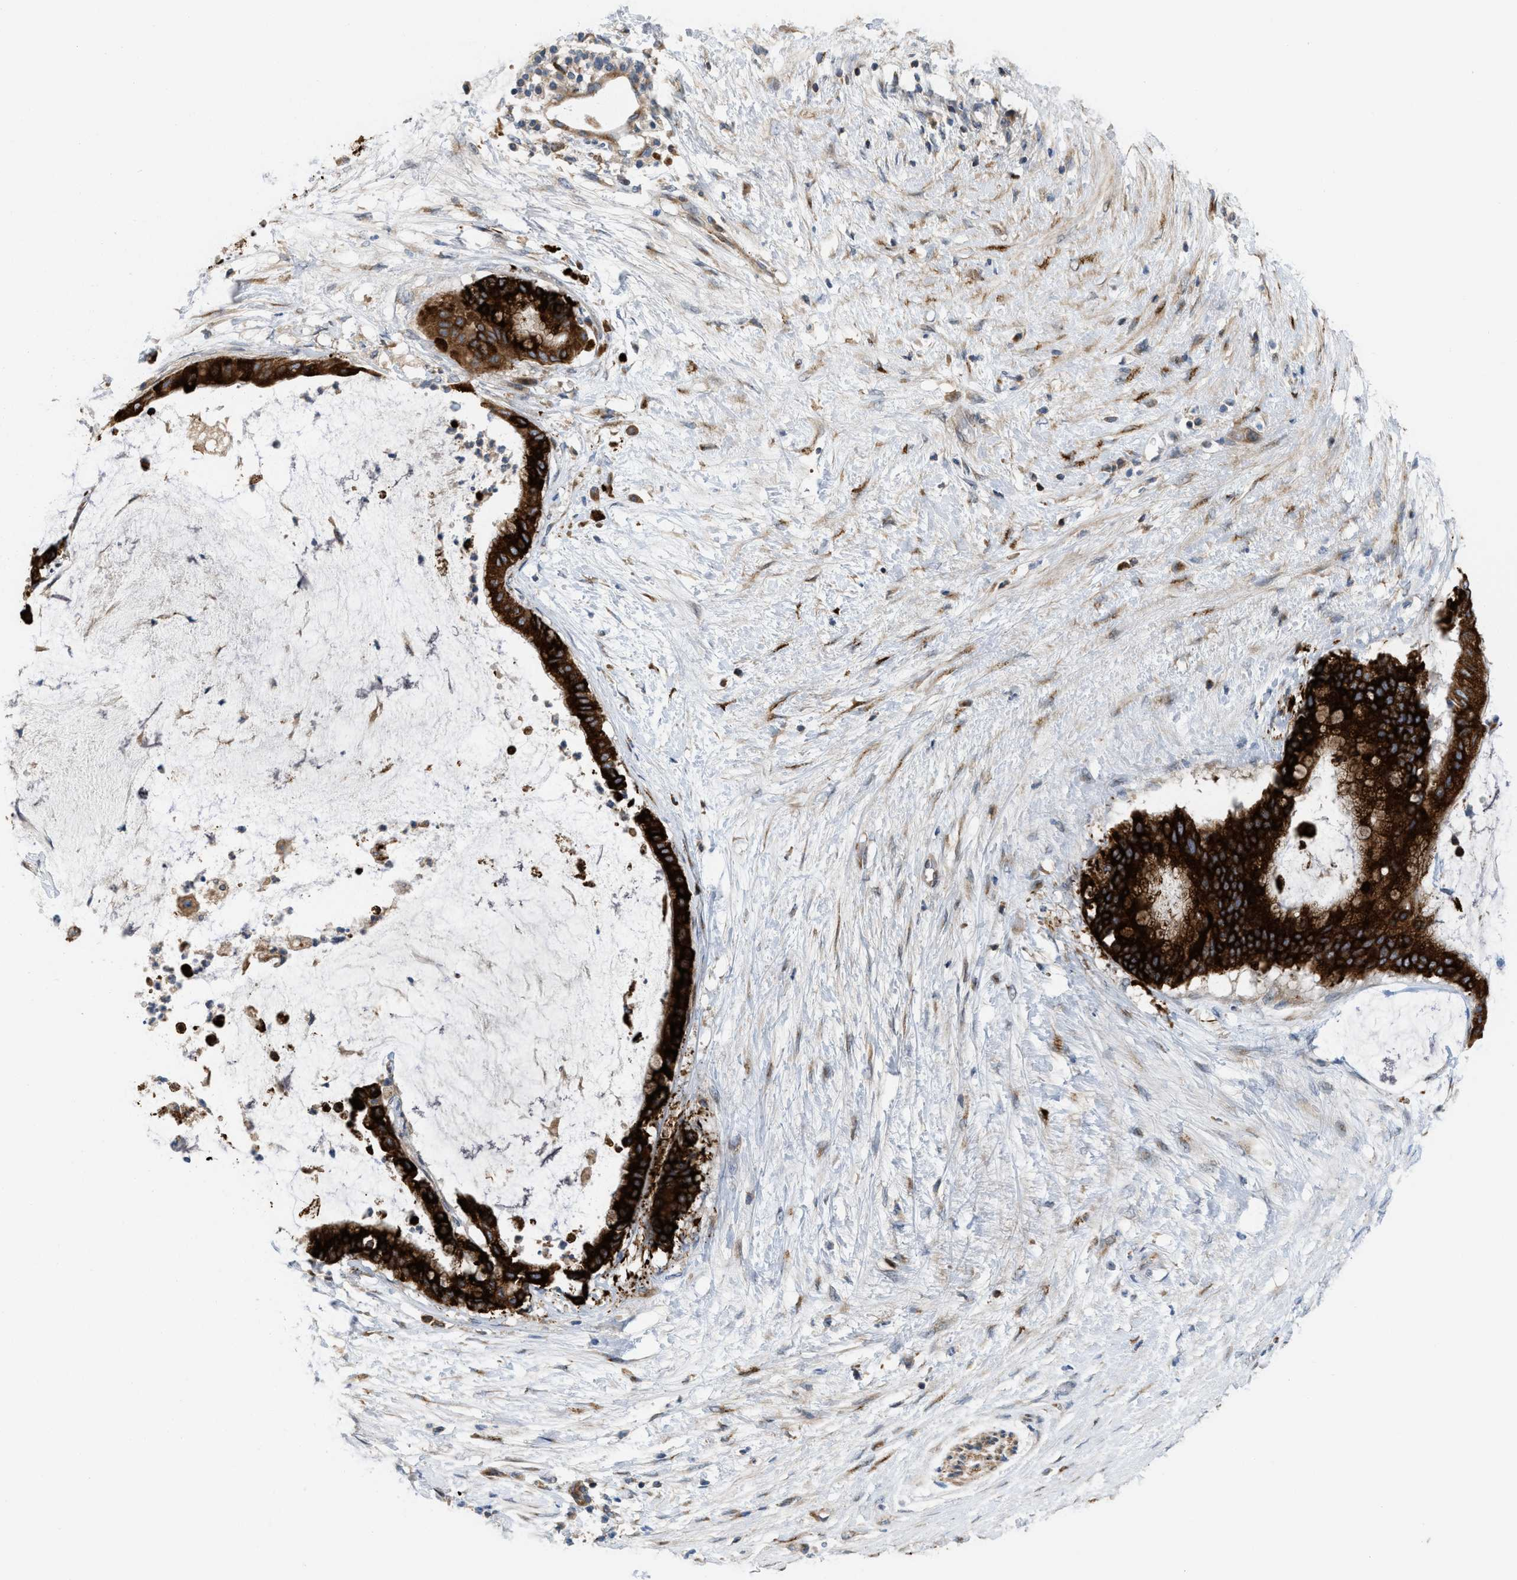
{"staining": {"intensity": "strong", "quantity": ">75%", "location": "cytoplasmic/membranous"}, "tissue": "pancreatic cancer", "cell_type": "Tumor cells", "image_type": "cancer", "snomed": [{"axis": "morphology", "description": "Adenocarcinoma, NOS"}, {"axis": "topography", "description": "Pancreas"}], "caption": "This is an image of immunohistochemistry (IHC) staining of pancreatic adenocarcinoma, which shows strong staining in the cytoplasmic/membranous of tumor cells.", "gene": "DIPK1A", "patient": {"sex": "male", "age": 41}}